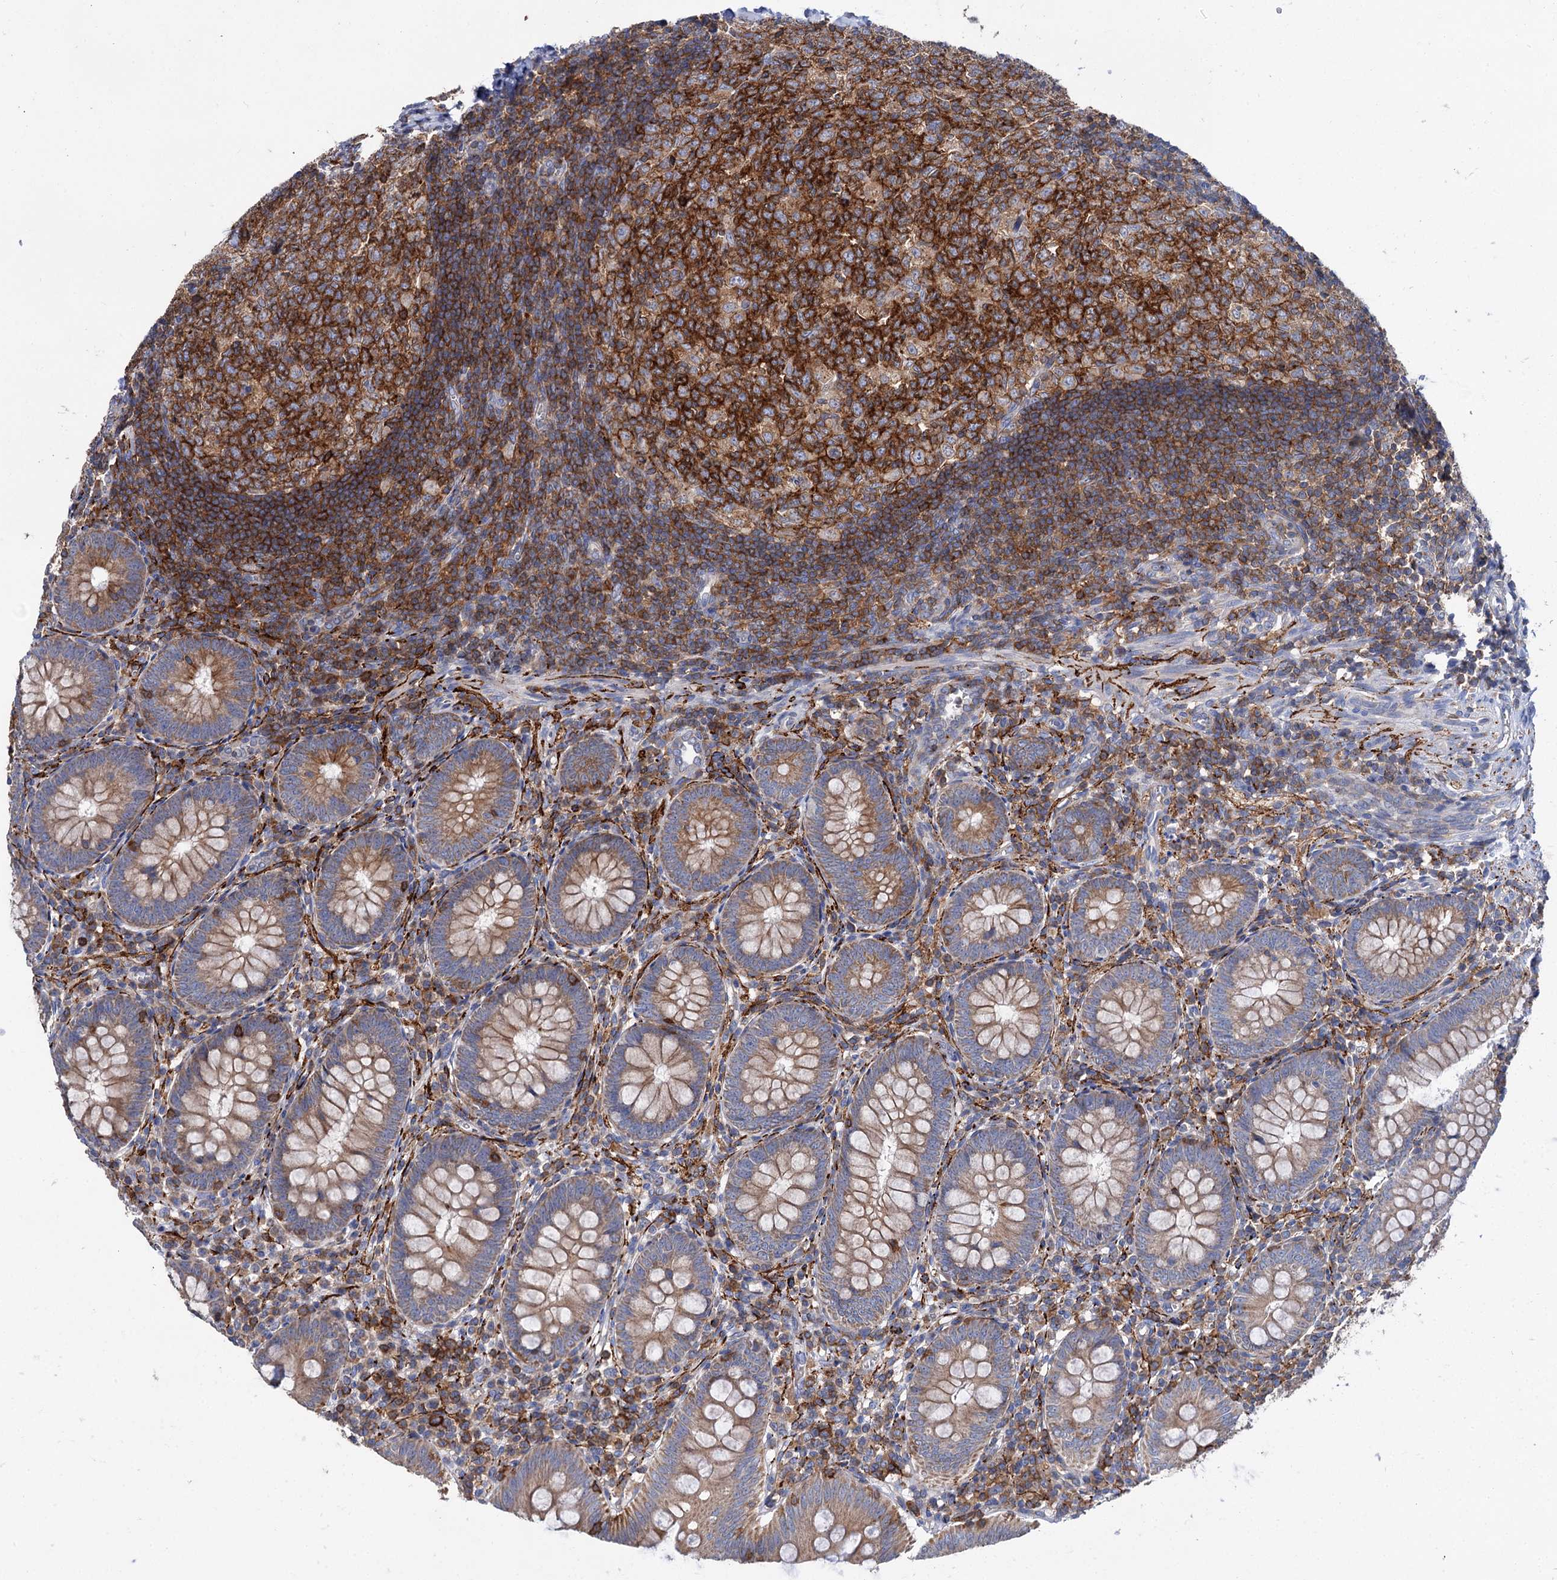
{"staining": {"intensity": "moderate", "quantity": ">75%", "location": "cytoplasmic/membranous"}, "tissue": "appendix", "cell_type": "Glandular cells", "image_type": "normal", "snomed": [{"axis": "morphology", "description": "Normal tissue, NOS"}, {"axis": "topography", "description": "Appendix"}], "caption": "Human appendix stained with a protein marker shows moderate staining in glandular cells.", "gene": "UBASH3B", "patient": {"sex": "male", "age": 14}}